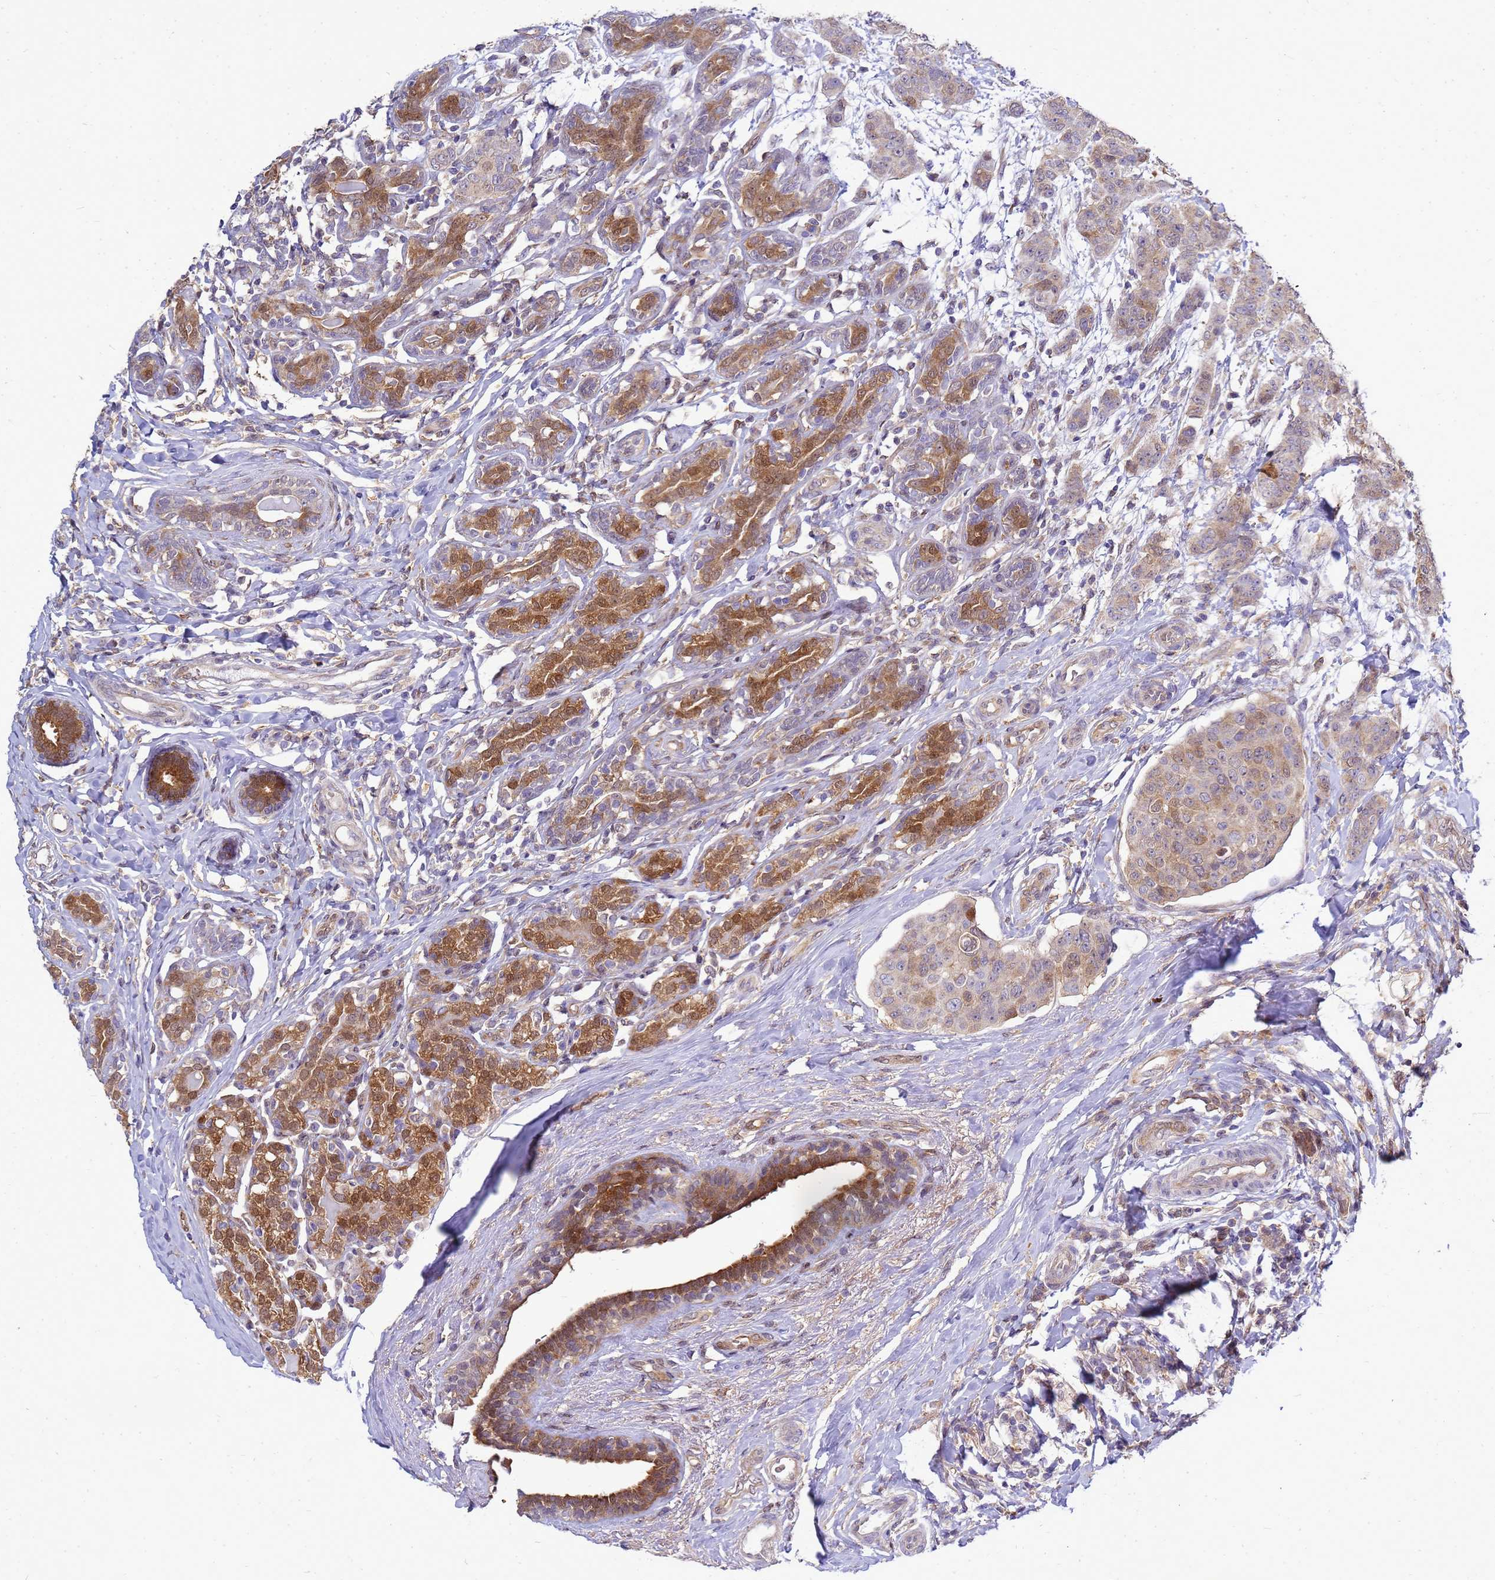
{"staining": {"intensity": "moderate", "quantity": "25%-75%", "location": "cytoplasmic/membranous,nuclear"}, "tissue": "breast cancer", "cell_type": "Tumor cells", "image_type": "cancer", "snomed": [{"axis": "morphology", "description": "Duct carcinoma"}, {"axis": "topography", "description": "Breast"}], "caption": "Immunohistochemical staining of human infiltrating ductal carcinoma (breast) displays medium levels of moderate cytoplasmic/membranous and nuclear protein expression in approximately 25%-75% of tumor cells. (brown staining indicates protein expression, while blue staining denotes nuclei).", "gene": "EIF4EBP3", "patient": {"sex": "female", "age": 40}}